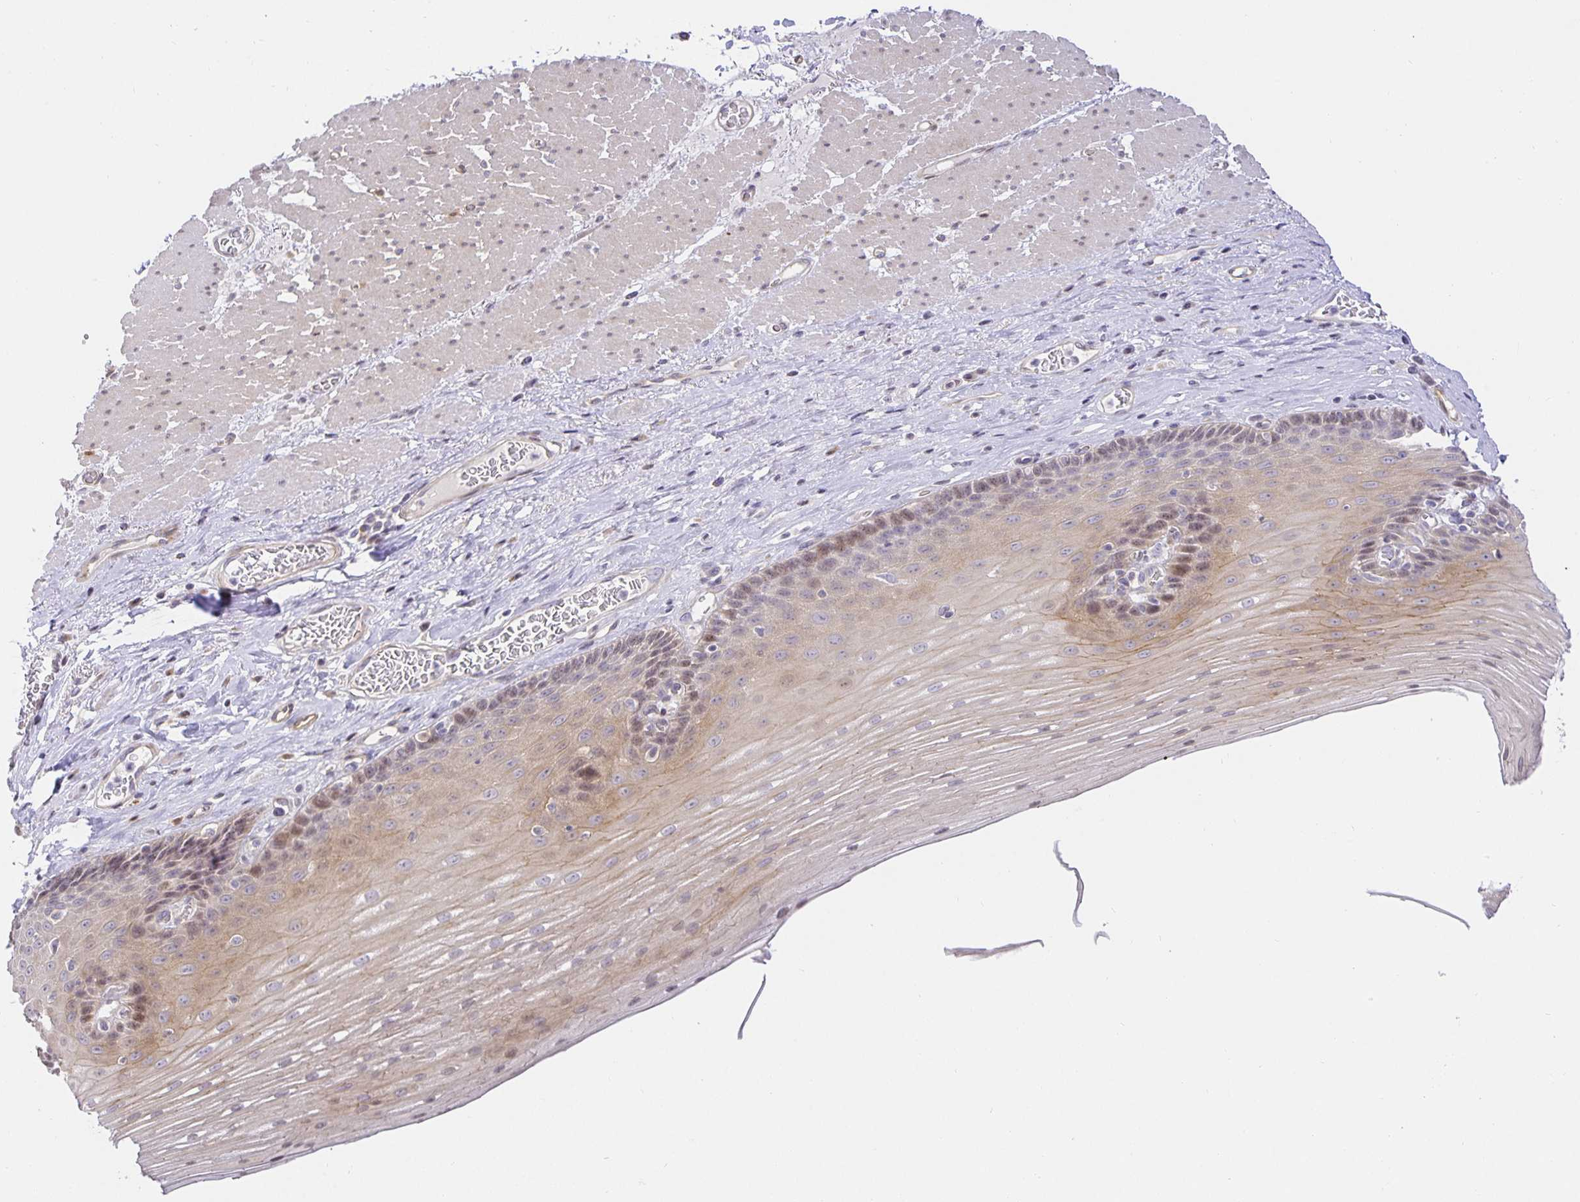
{"staining": {"intensity": "weak", "quantity": "25%-75%", "location": "cytoplasmic/membranous,nuclear"}, "tissue": "esophagus", "cell_type": "Squamous epithelial cells", "image_type": "normal", "snomed": [{"axis": "morphology", "description": "Normal tissue, NOS"}, {"axis": "topography", "description": "Esophagus"}], "caption": "Weak cytoplasmic/membranous,nuclear protein positivity is appreciated in about 25%-75% of squamous epithelial cells in esophagus.", "gene": "TJP3", "patient": {"sex": "male", "age": 62}}